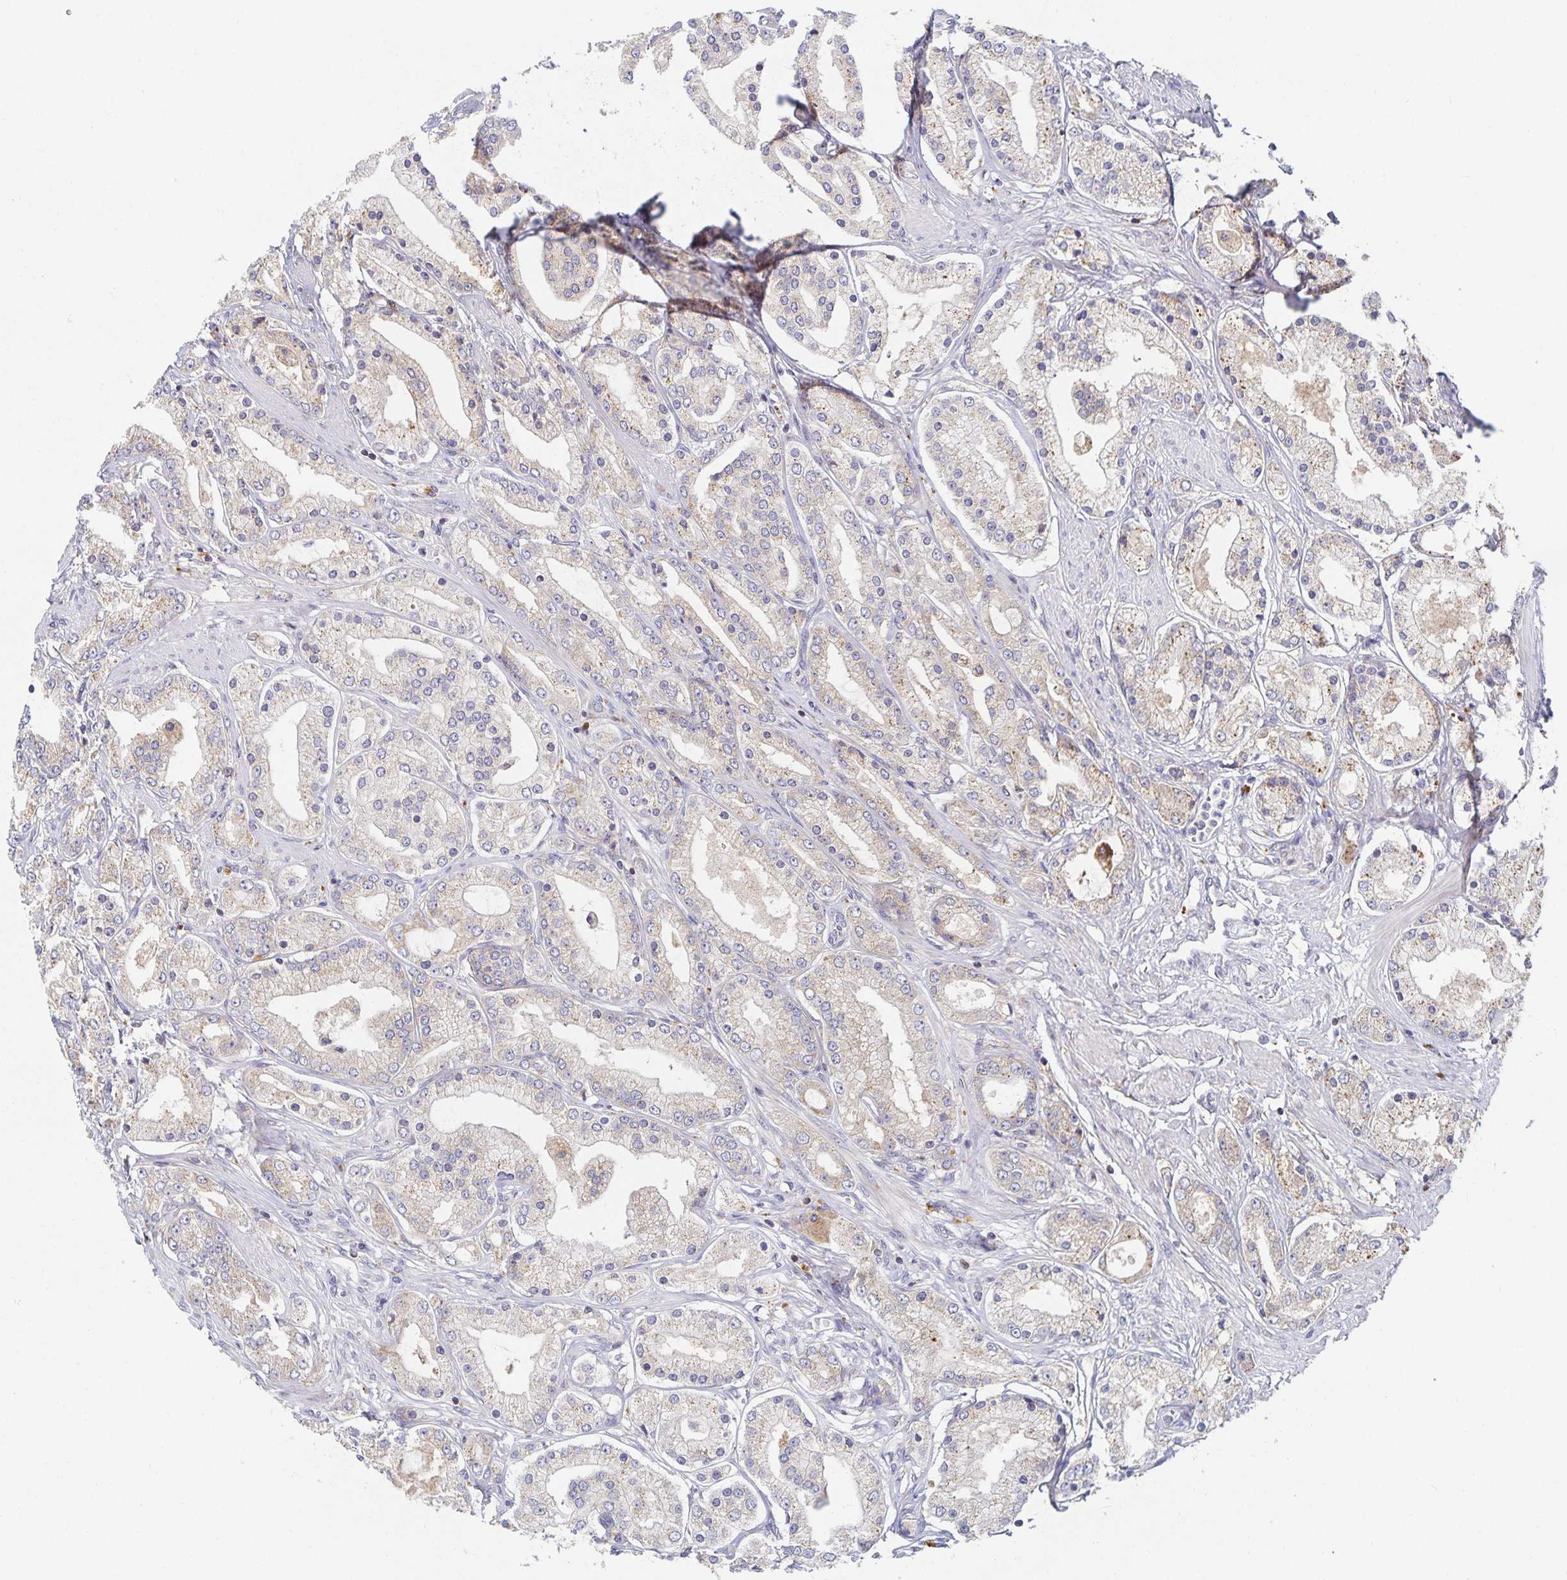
{"staining": {"intensity": "negative", "quantity": "none", "location": "none"}, "tissue": "prostate cancer", "cell_type": "Tumor cells", "image_type": "cancer", "snomed": [{"axis": "morphology", "description": "Adenocarcinoma, High grade"}, {"axis": "topography", "description": "Prostate"}], "caption": "Tumor cells are negative for brown protein staining in prostate high-grade adenocarcinoma. (Stains: DAB (3,3'-diaminobenzidine) immunohistochemistry with hematoxylin counter stain, Microscopy: brightfield microscopy at high magnification).", "gene": "NOMO1", "patient": {"sex": "male", "age": 67}}